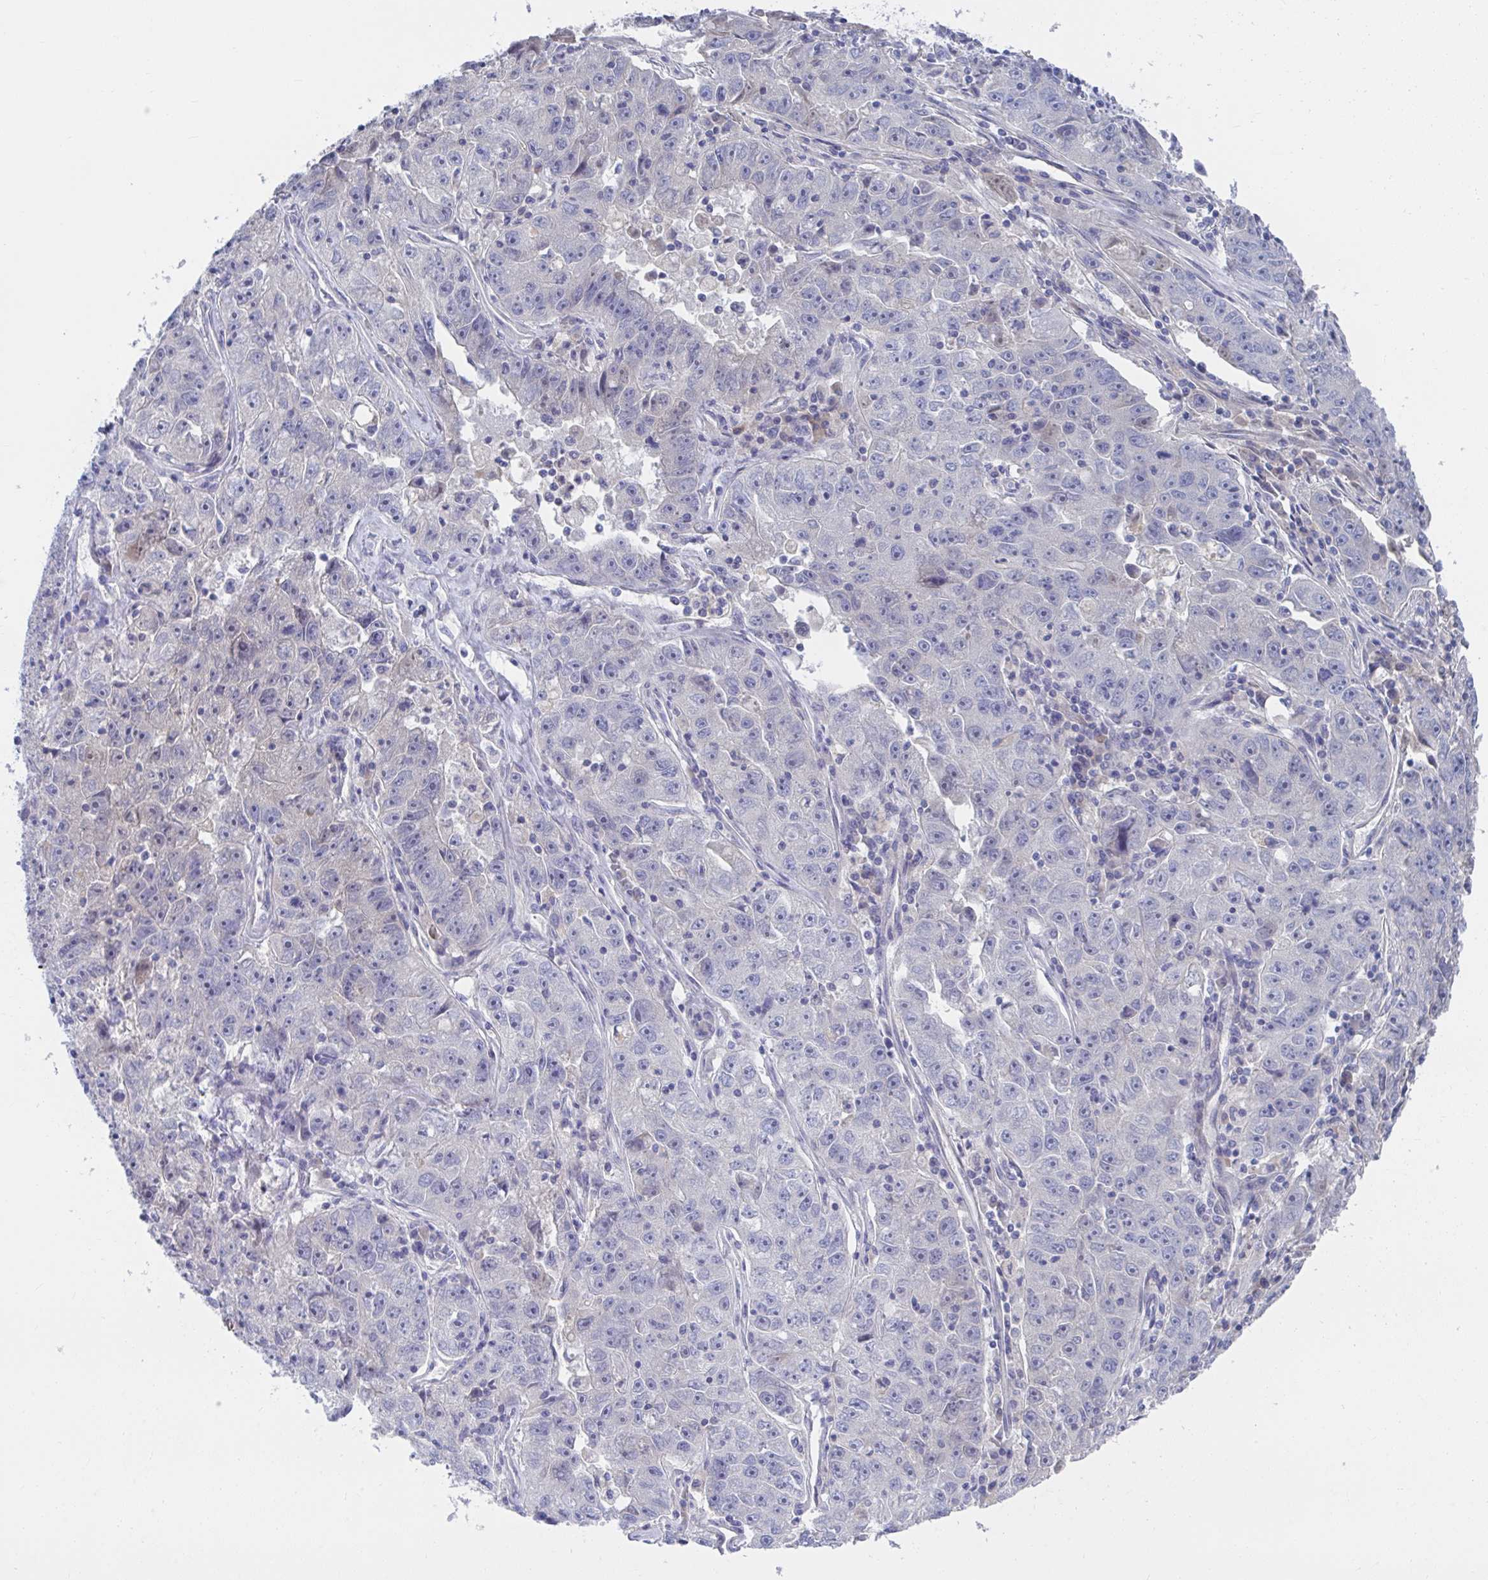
{"staining": {"intensity": "negative", "quantity": "none", "location": "none"}, "tissue": "lung cancer", "cell_type": "Tumor cells", "image_type": "cancer", "snomed": [{"axis": "morphology", "description": "Normal morphology"}, {"axis": "morphology", "description": "Adenocarcinoma, NOS"}, {"axis": "topography", "description": "Lymph node"}, {"axis": "topography", "description": "Lung"}], "caption": "Immunohistochemical staining of human lung cancer (adenocarcinoma) demonstrates no significant positivity in tumor cells.", "gene": "TNFAIP6", "patient": {"sex": "female", "age": 57}}